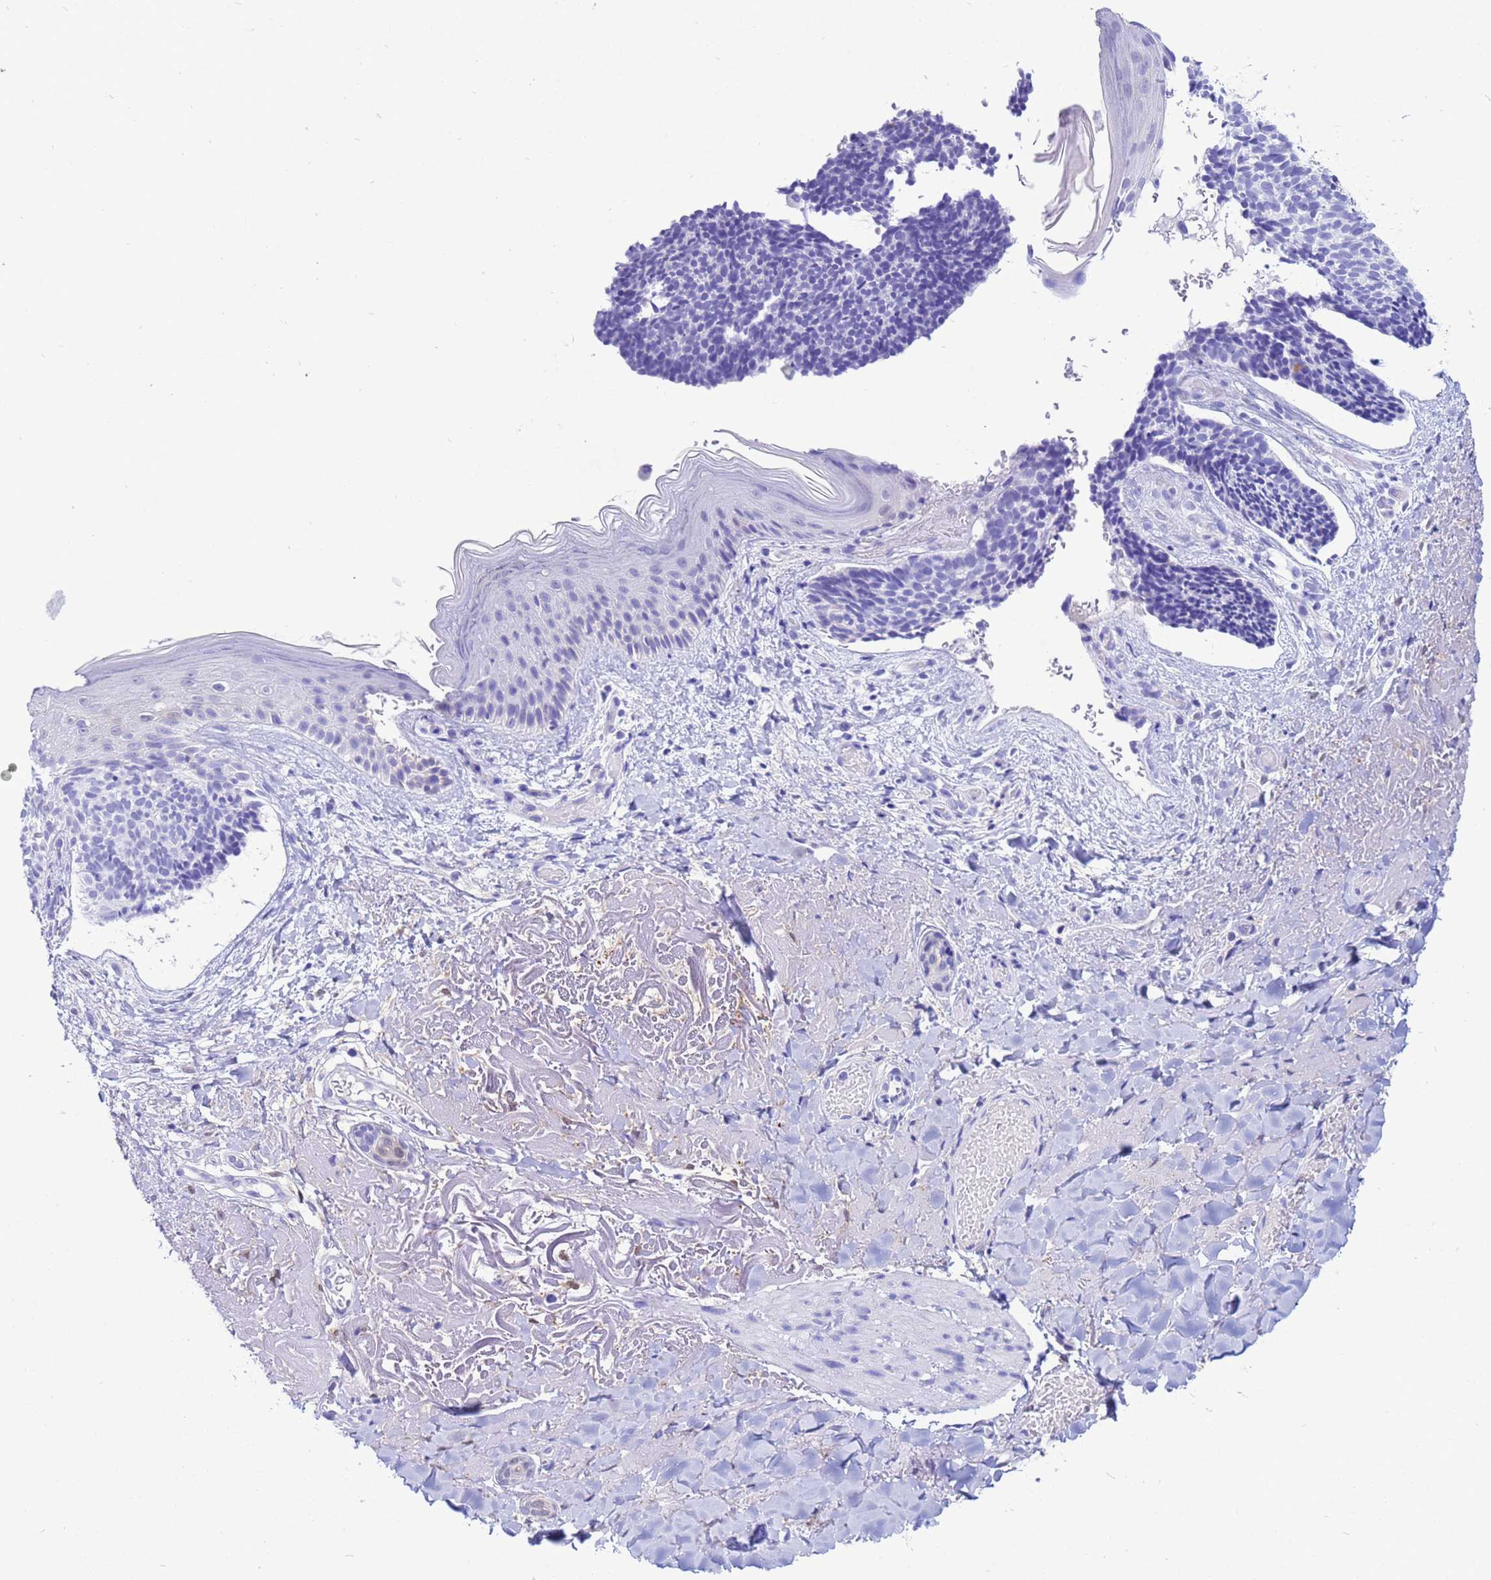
{"staining": {"intensity": "negative", "quantity": "none", "location": "none"}, "tissue": "skin cancer", "cell_type": "Tumor cells", "image_type": "cancer", "snomed": [{"axis": "morphology", "description": "Basal cell carcinoma"}, {"axis": "topography", "description": "Skin"}], "caption": "Immunohistochemistry image of human skin cancer (basal cell carcinoma) stained for a protein (brown), which shows no expression in tumor cells.", "gene": "AKR1C2", "patient": {"sex": "male", "age": 84}}